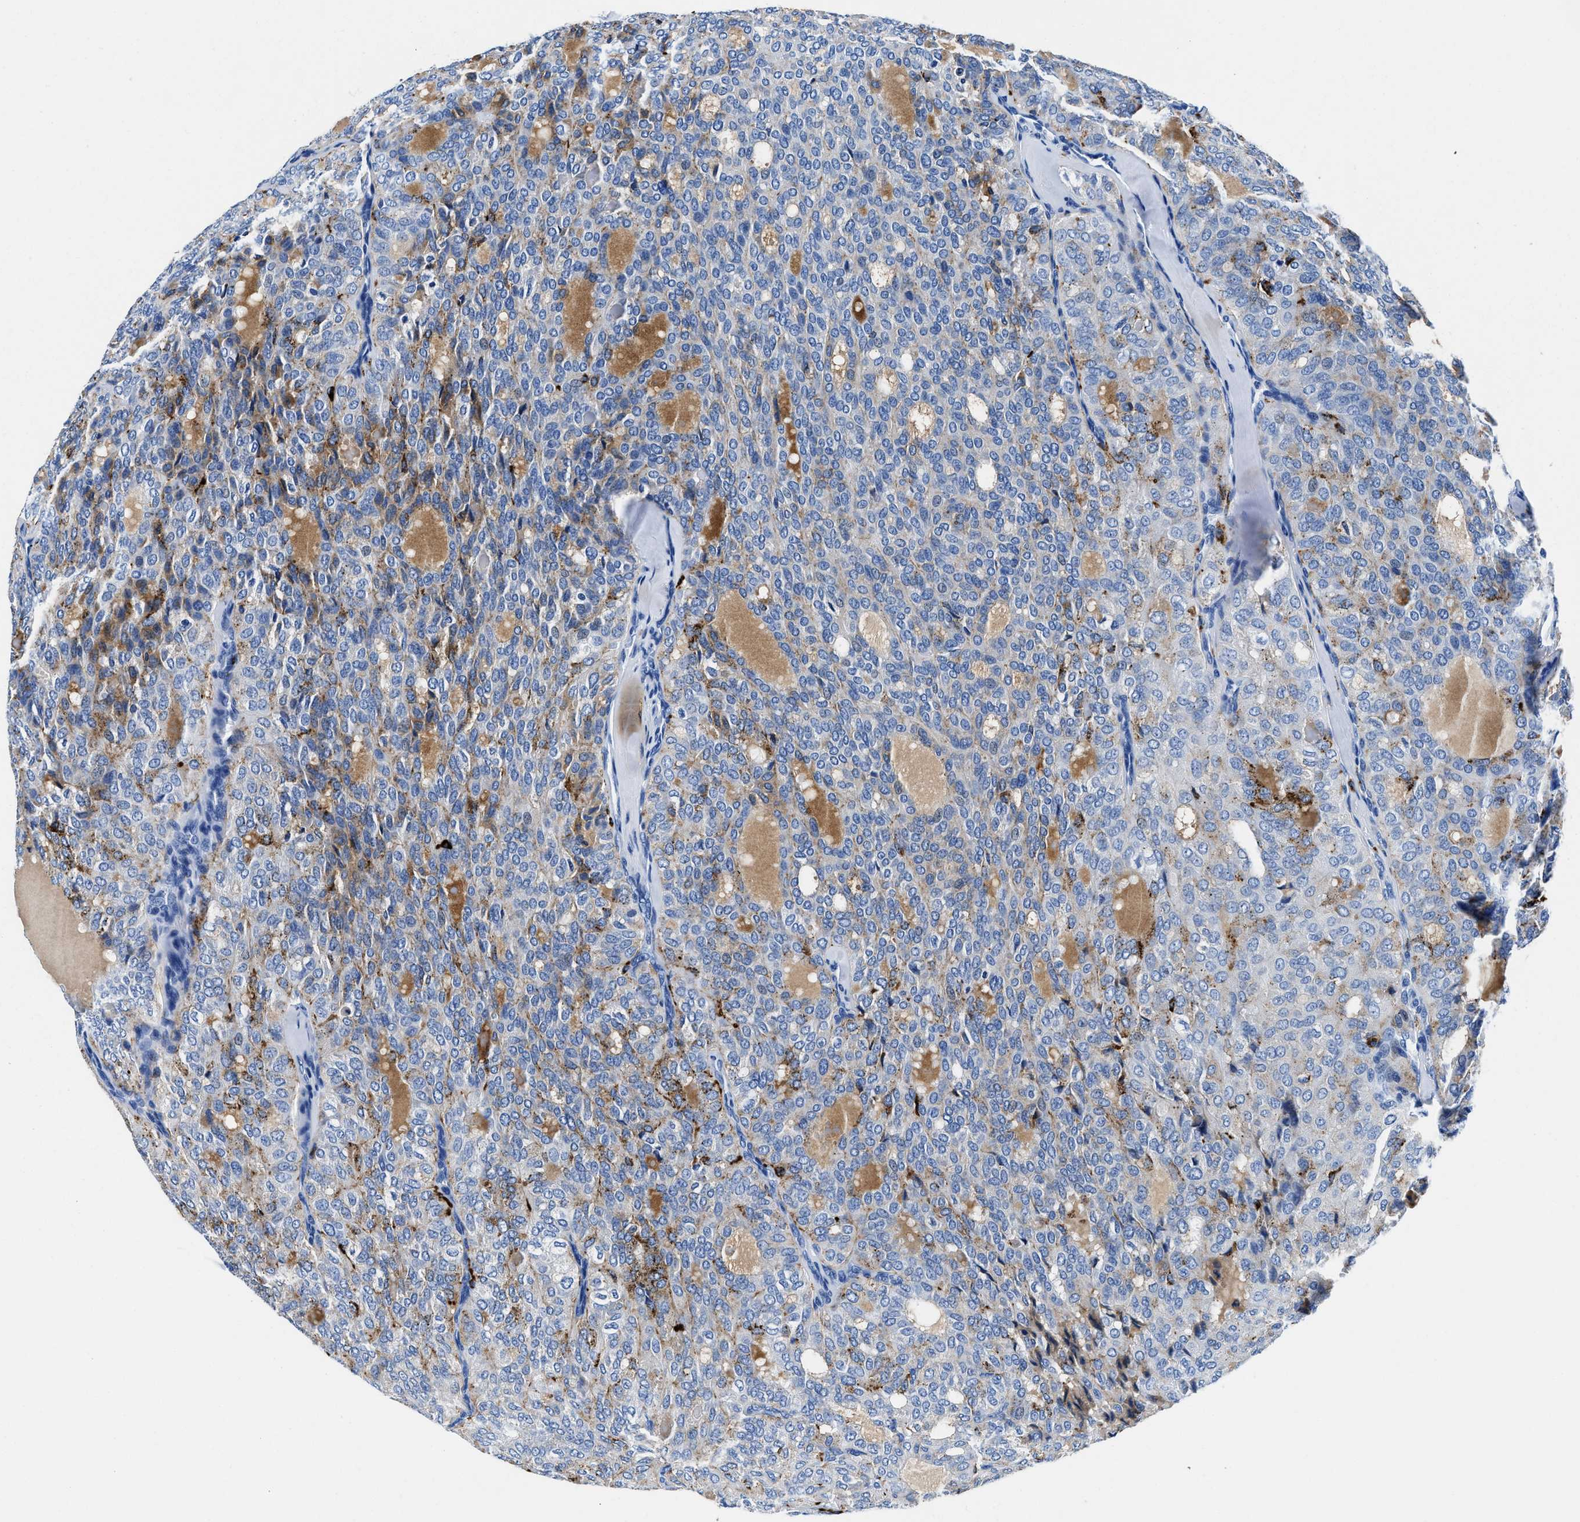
{"staining": {"intensity": "moderate", "quantity": "<25%", "location": "cytoplasmic/membranous"}, "tissue": "thyroid cancer", "cell_type": "Tumor cells", "image_type": "cancer", "snomed": [{"axis": "morphology", "description": "Follicular adenoma carcinoma, NOS"}, {"axis": "topography", "description": "Thyroid gland"}], "caption": "Immunohistochemistry photomicrograph of neoplastic tissue: human thyroid follicular adenoma carcinoma stained using IHC reveals low levels of moderate protein expression localized specifically in the cytoplasmic/membranous of tumor cells, appearing as a cytoplasmic/membranous brown color.", "gene": "OR14K1", "patient": {"sex": "male", "age": 75}}